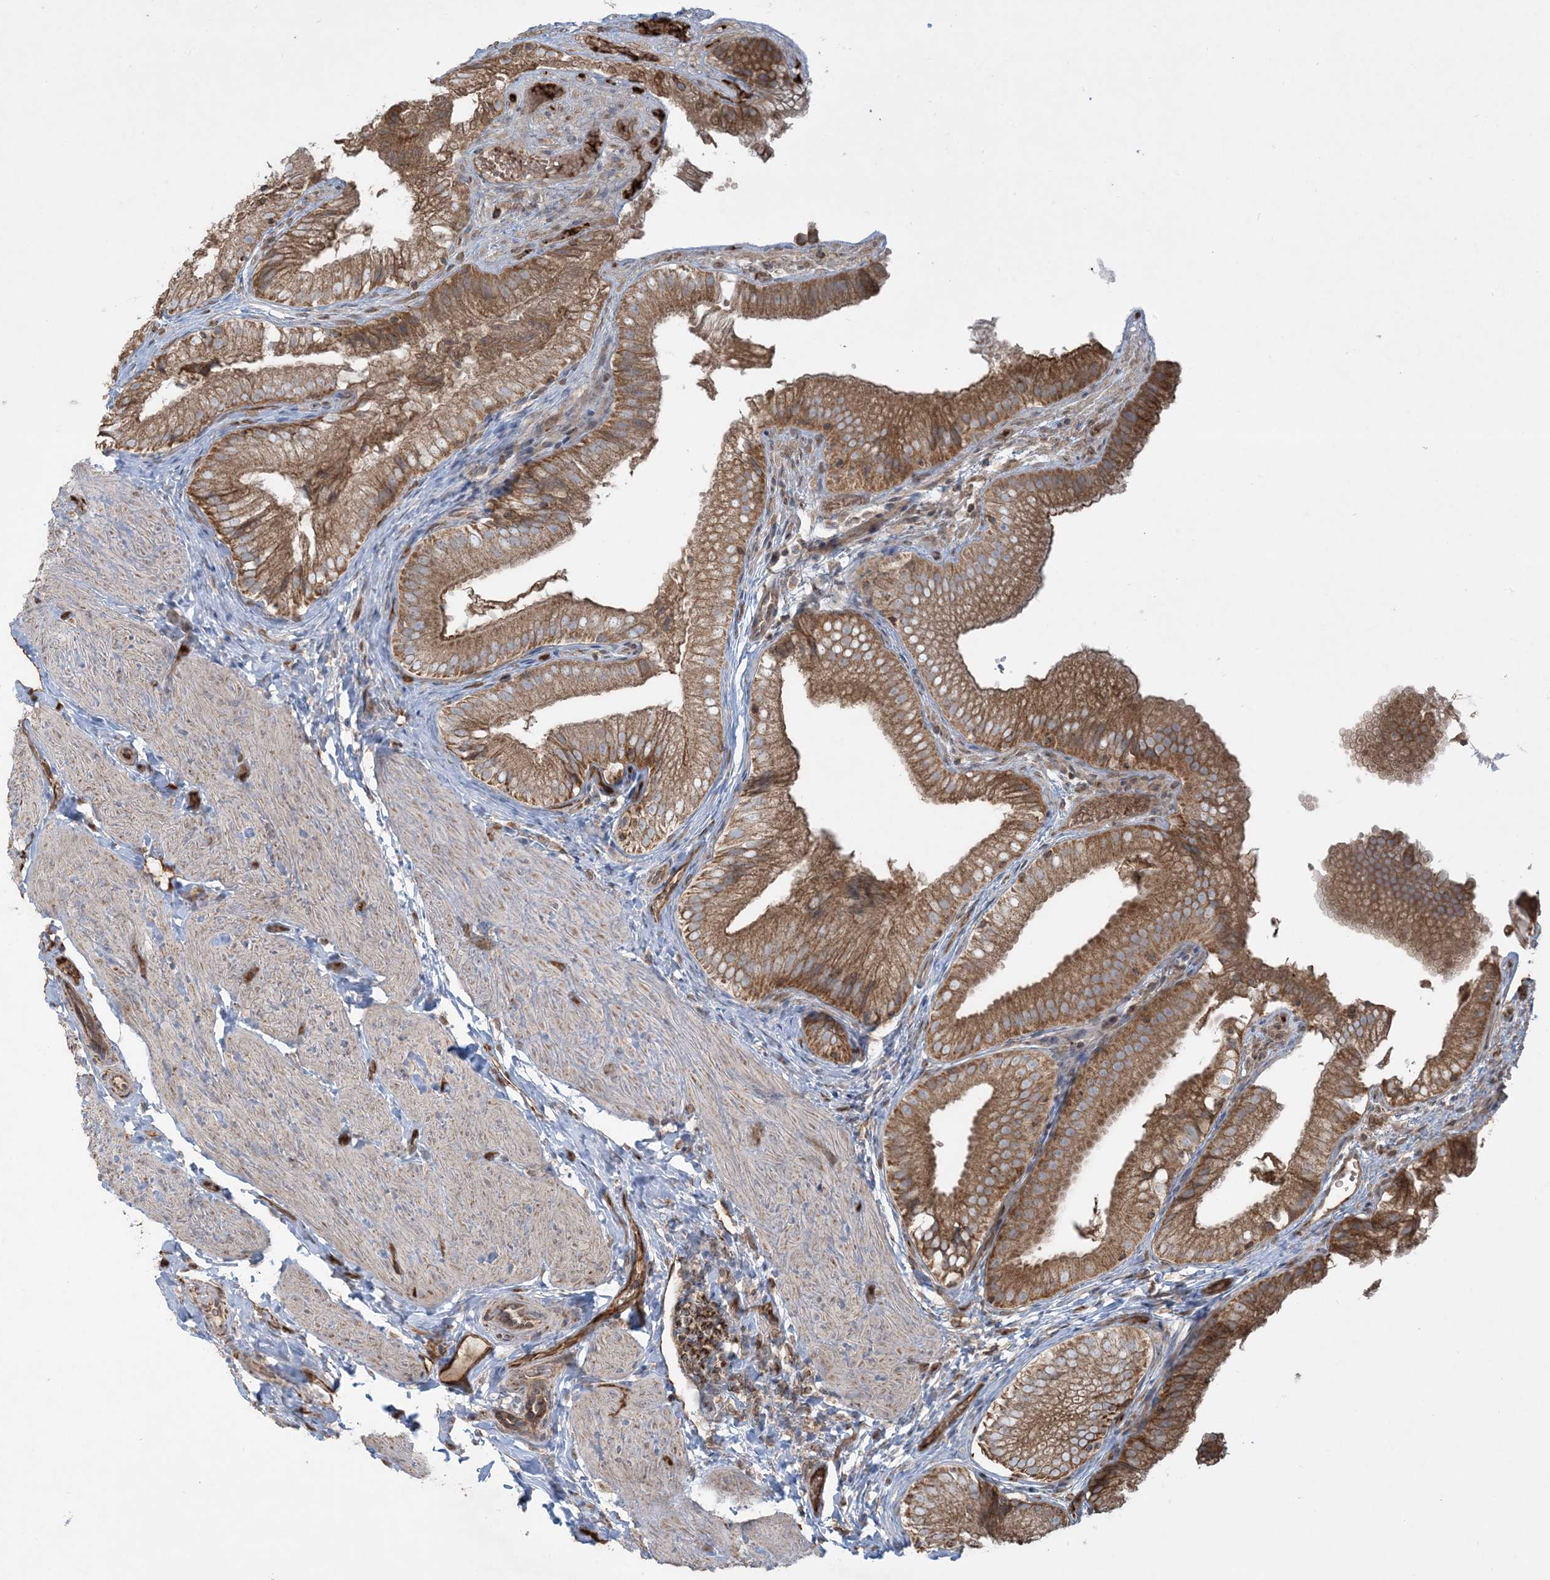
{"staining": {"intensity": "moderate", "quantity": ">75%", "location": "cytoplasmic/membranous"}, "tissue": "gallbladder", "cell_type": "Glandular cells", "image_type": "normal", "snomed": [{"axis": "morphology", "description": "Normal tissue, NOS"}, {"axis": "topography", "description": "Gallbladder"}], "caption": "The histopathology image exhibits staining of unremarkable gallbladder, revealing moderate cytoplasmic/membranous protein positivity (brown color) within glandular cells. The staining was performed using DAB (3,3'-diaminobenzidine), with brown indicating positive protein expression. Nuclei are stained blue with hematoxylin.", "gene": "PPM1F", "patient": {"sex": "female", "age": 30}}